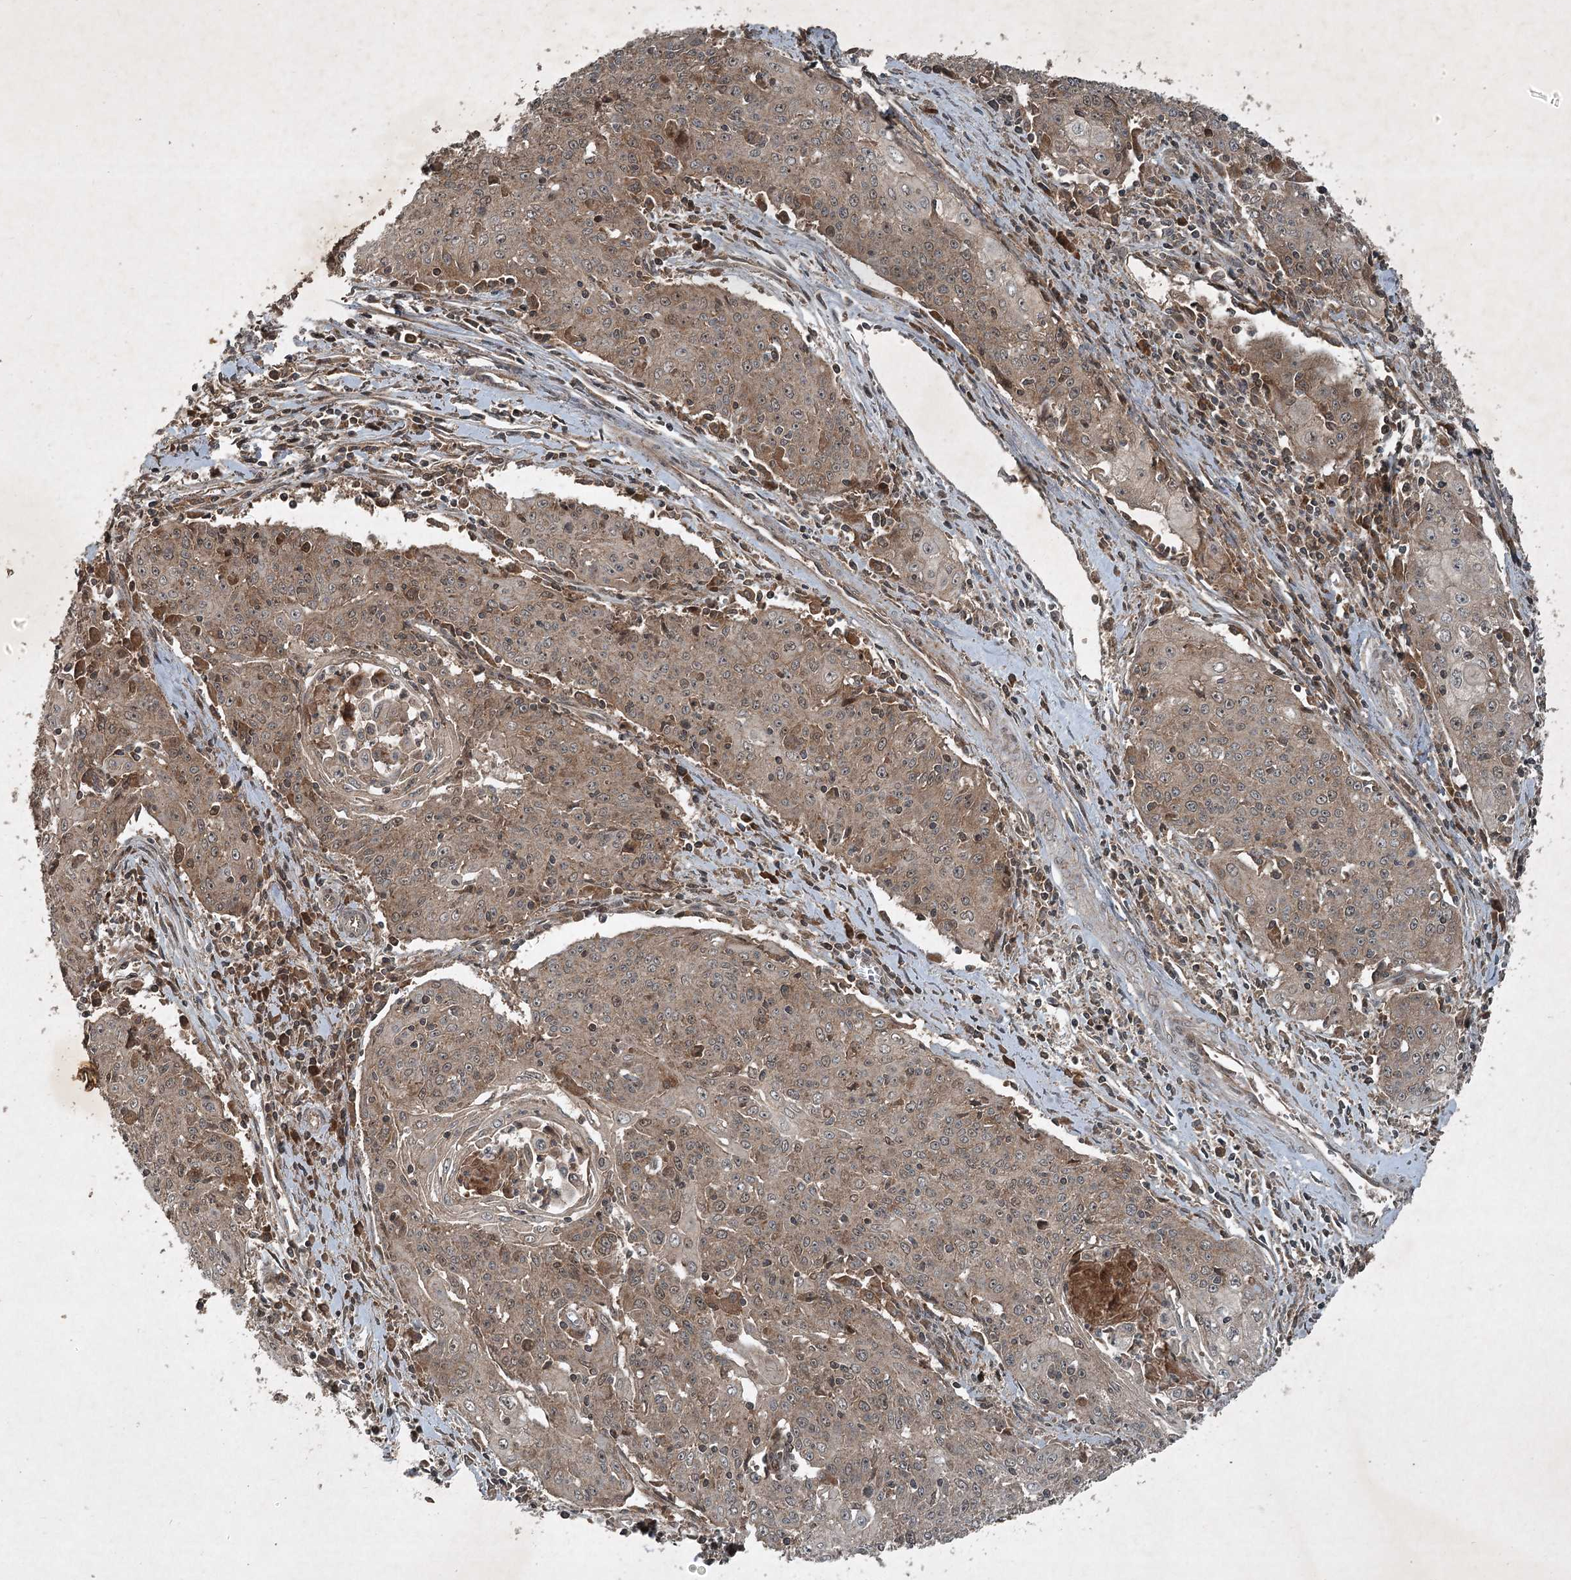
{"staining": {"intensity": "moderate", "quantity": ">75%", "location": "cytoplasmic/membranous"}, "tissue": "cervical cancer", "cell_type": "Tumor cells", "image_type": "cancer", "snomed": [{"axis": "morphology", "description": "Squamous cell carcinoma, NOS"}, {"axis": "topography", "description": "Cervix"}], "caption": "About >75% of tumor cells in human cervical squamous cell carcinoma show moderate cytoplasmic/membranous protein expression as visualized by brown immunohistochemical staining.", "gene": "UNC93A", "patient": {"sex": "female", "age": 48}}